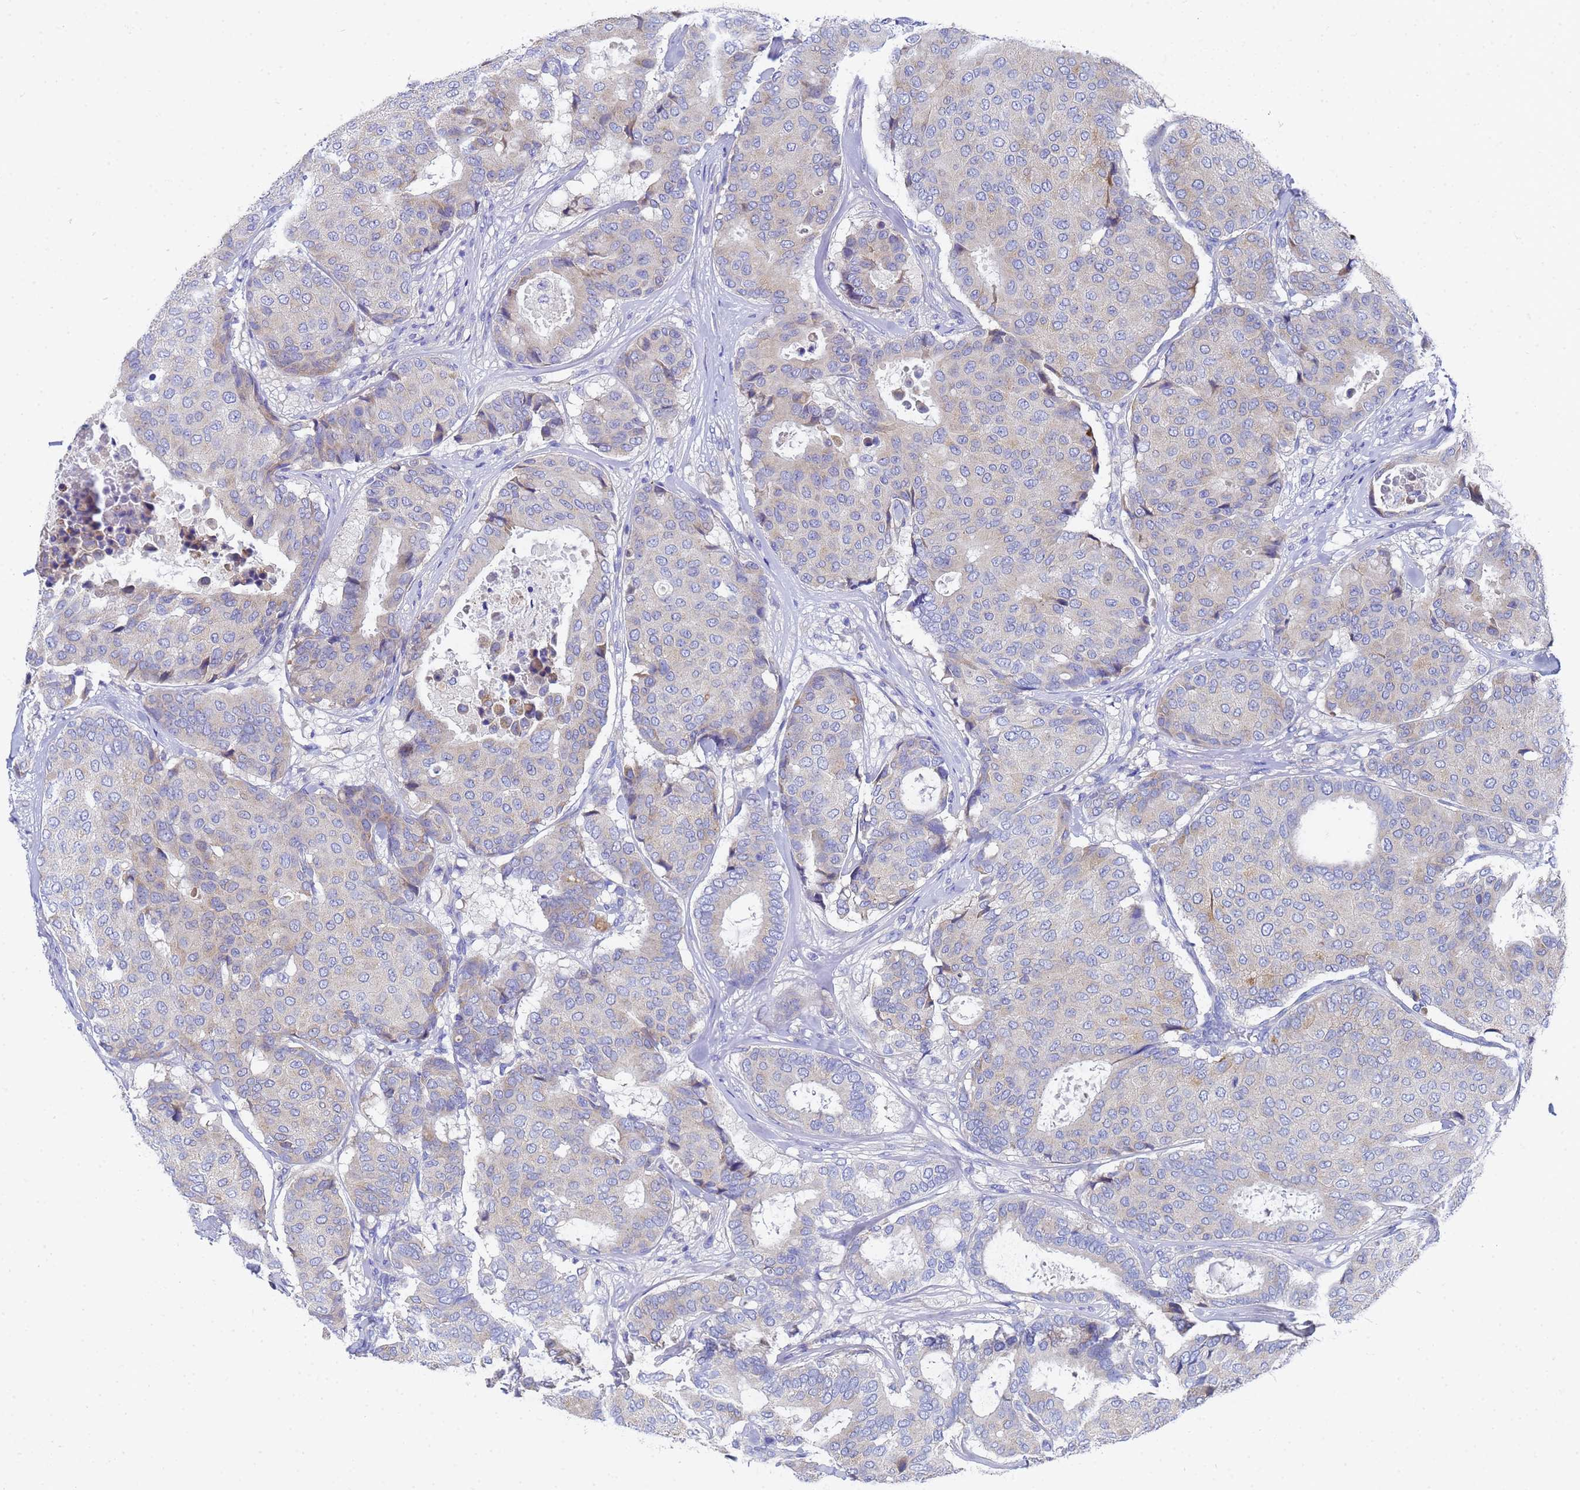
{"staining": {"intensity": "weak", "quantity": "<25%", "location": "cytoplasmic/membranous"}, "tissue": "breast cancer", "cell_type": "Tumor cells", "image_type": "cancer", "snomed": [{"axis": "morphology", "description": "Duct carcinoma"}, {"axis": "topography", "description": "Breast"}], "caption": "Protein analysis of breast cancer reveals no significant expression in tumor cells.", "gene": "TM4SF4", "patient": {"sex": "female", "age": 75}}